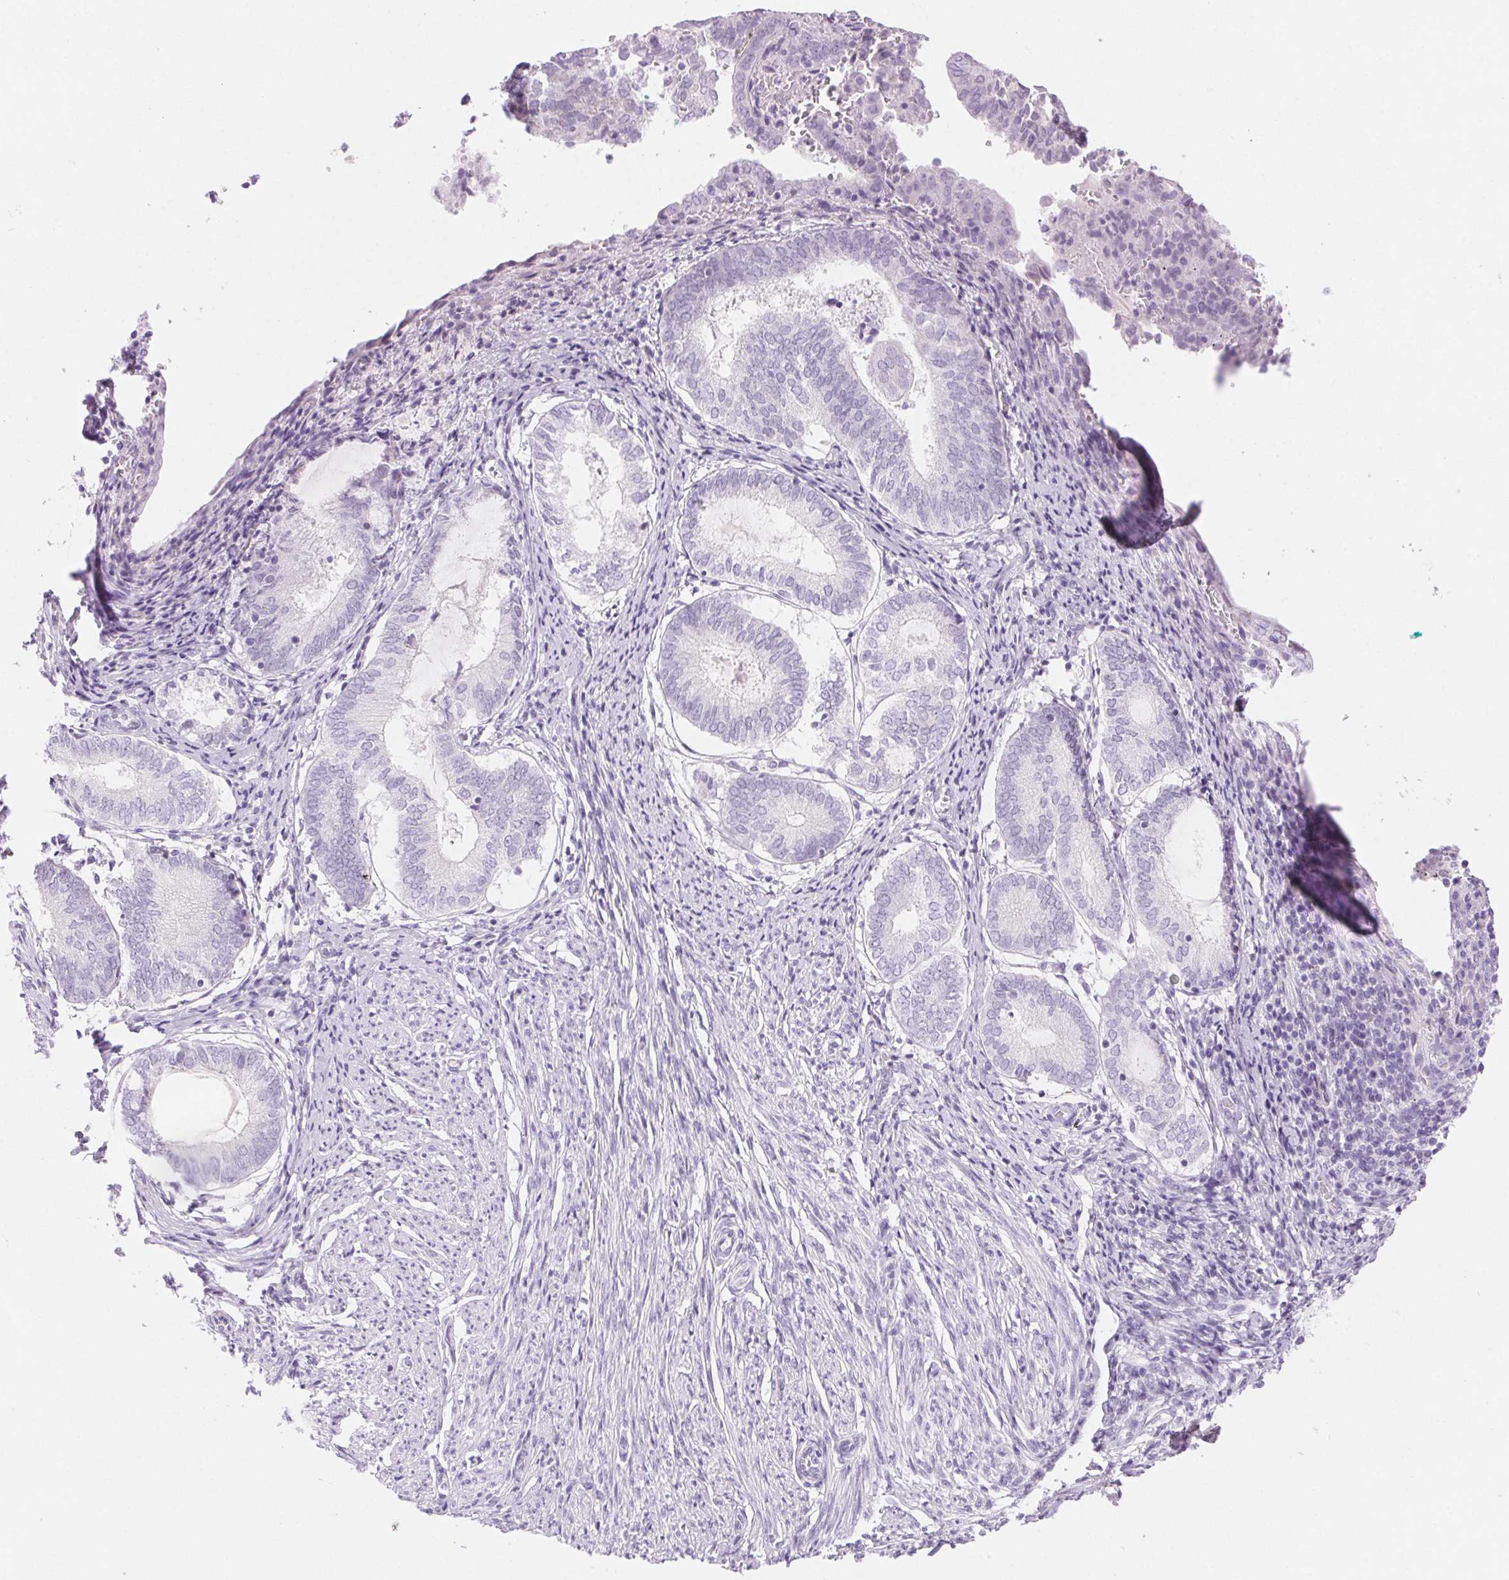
{"staining": {"intensity": "negative", "quantity": "none", "location": "none"}, "tissue": "endometrium", "cell_type": "Cells in endometrial stroma", "image_type": "normal", "snomed": [{"axis": "morphology", "description": "Normal tissue, NOS"}, {"axis": "topography", "description": "Endometrium"}], "caption": "Immunohistochemical staining of normal human endometrium exhibits no significant positivity in cells in endometrial stroma. (DAB immunohistochemistry (IHC) visualized using brightfield microscopy, high magnification).", "gene": "CLDN16", "patient": {"sex": "female", "age": 50}}